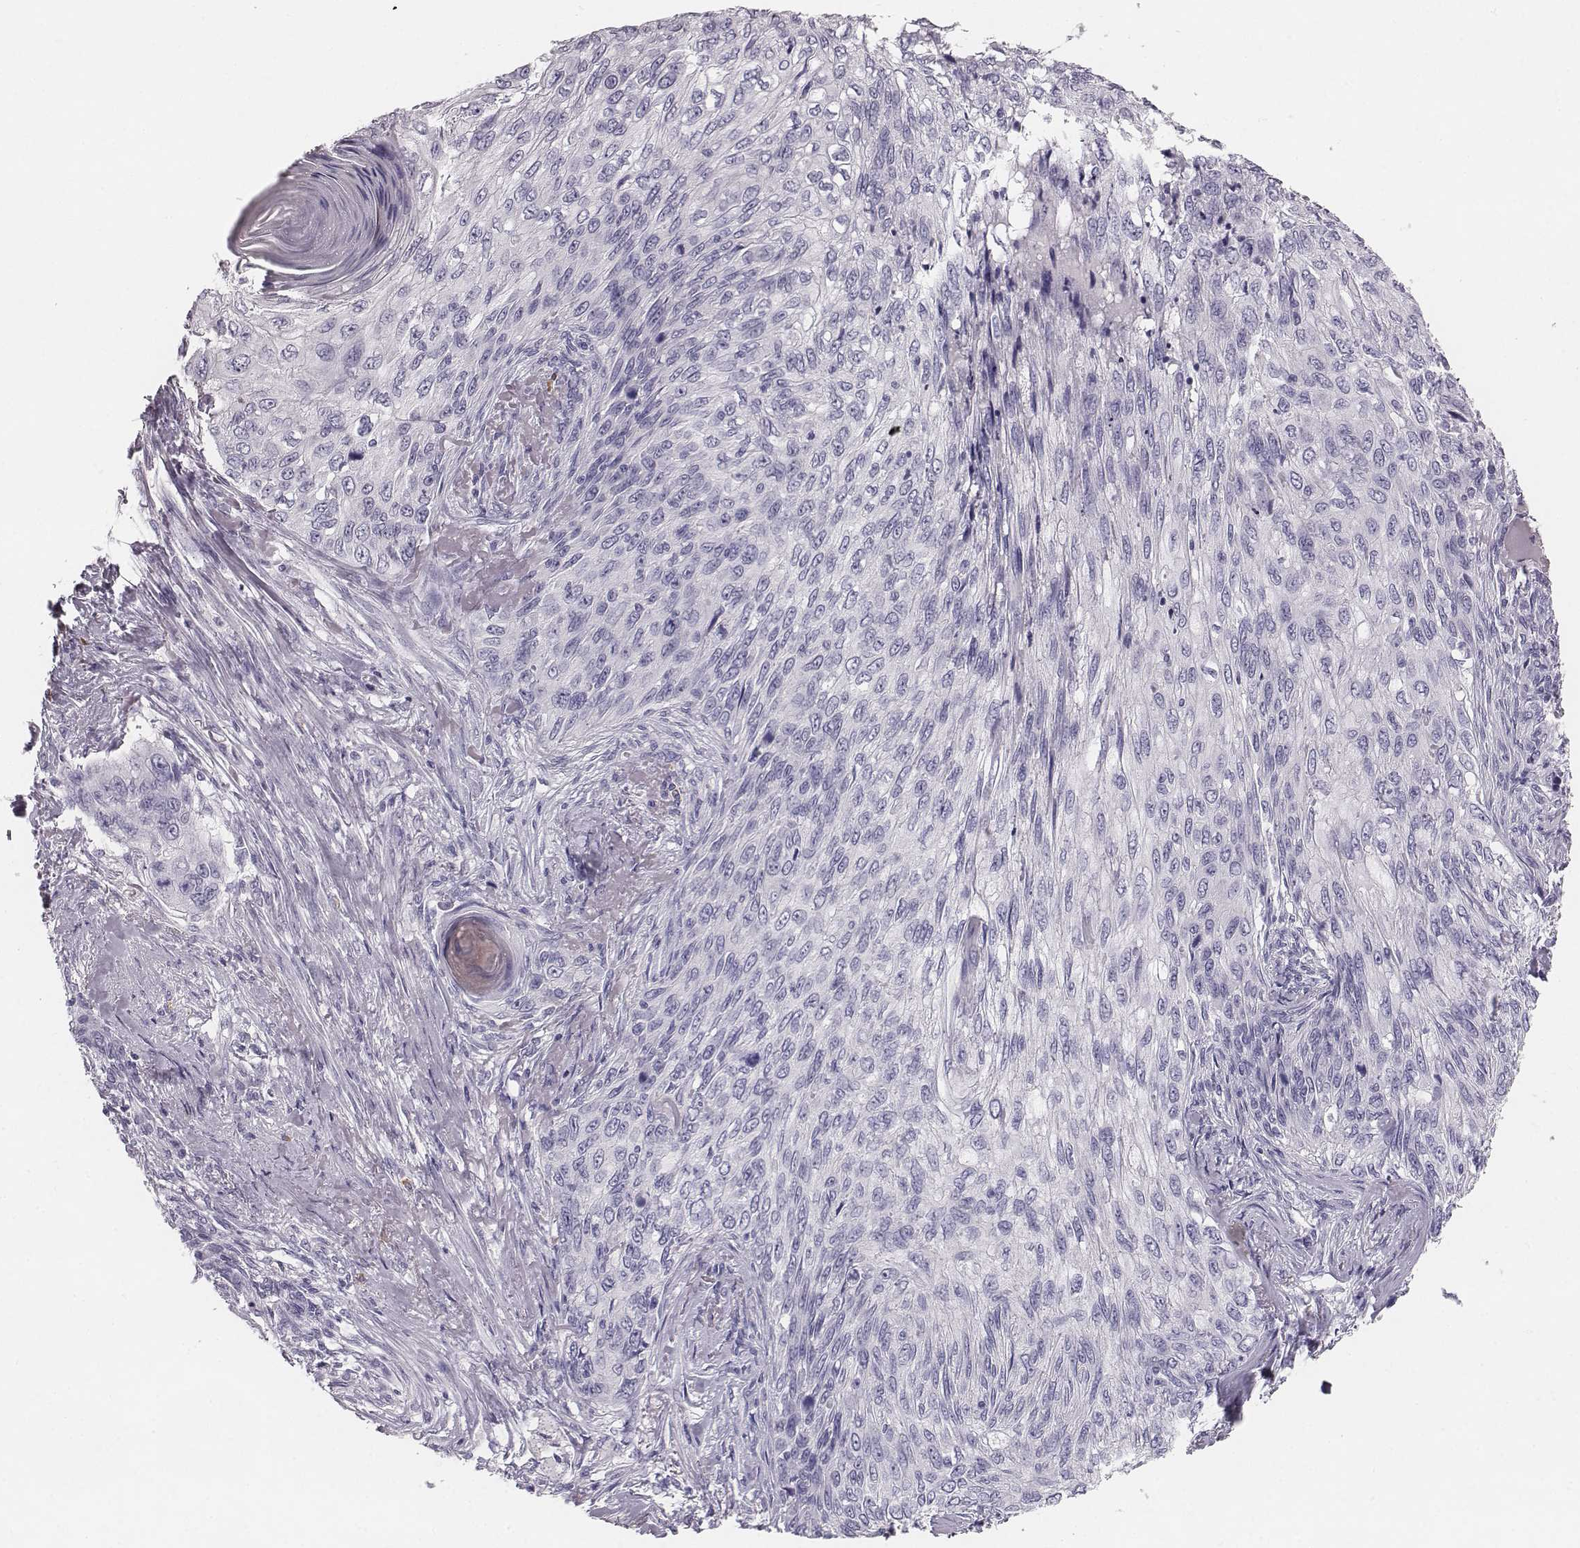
{"staining": {"intensity": "negative", "quantity": "none", "location": "none"}, "tissue": "skin cancer", "cell_type": "Tumor cells", "image_type": "cancer", "snomed": [{"axis": "morphology", "description": "Squamous cell carcinoma, NOS"}, {"axis": "topography", "description": "Skin"}], "caption": "Image shows no protein positivity in tumor cells of skin squamous cell carcinoma tissue. (DAB immunohistochemistry with hematoxylin counter stain).", "gene": "NPTXR", "patient": {"sex": "male", "age": 92}}